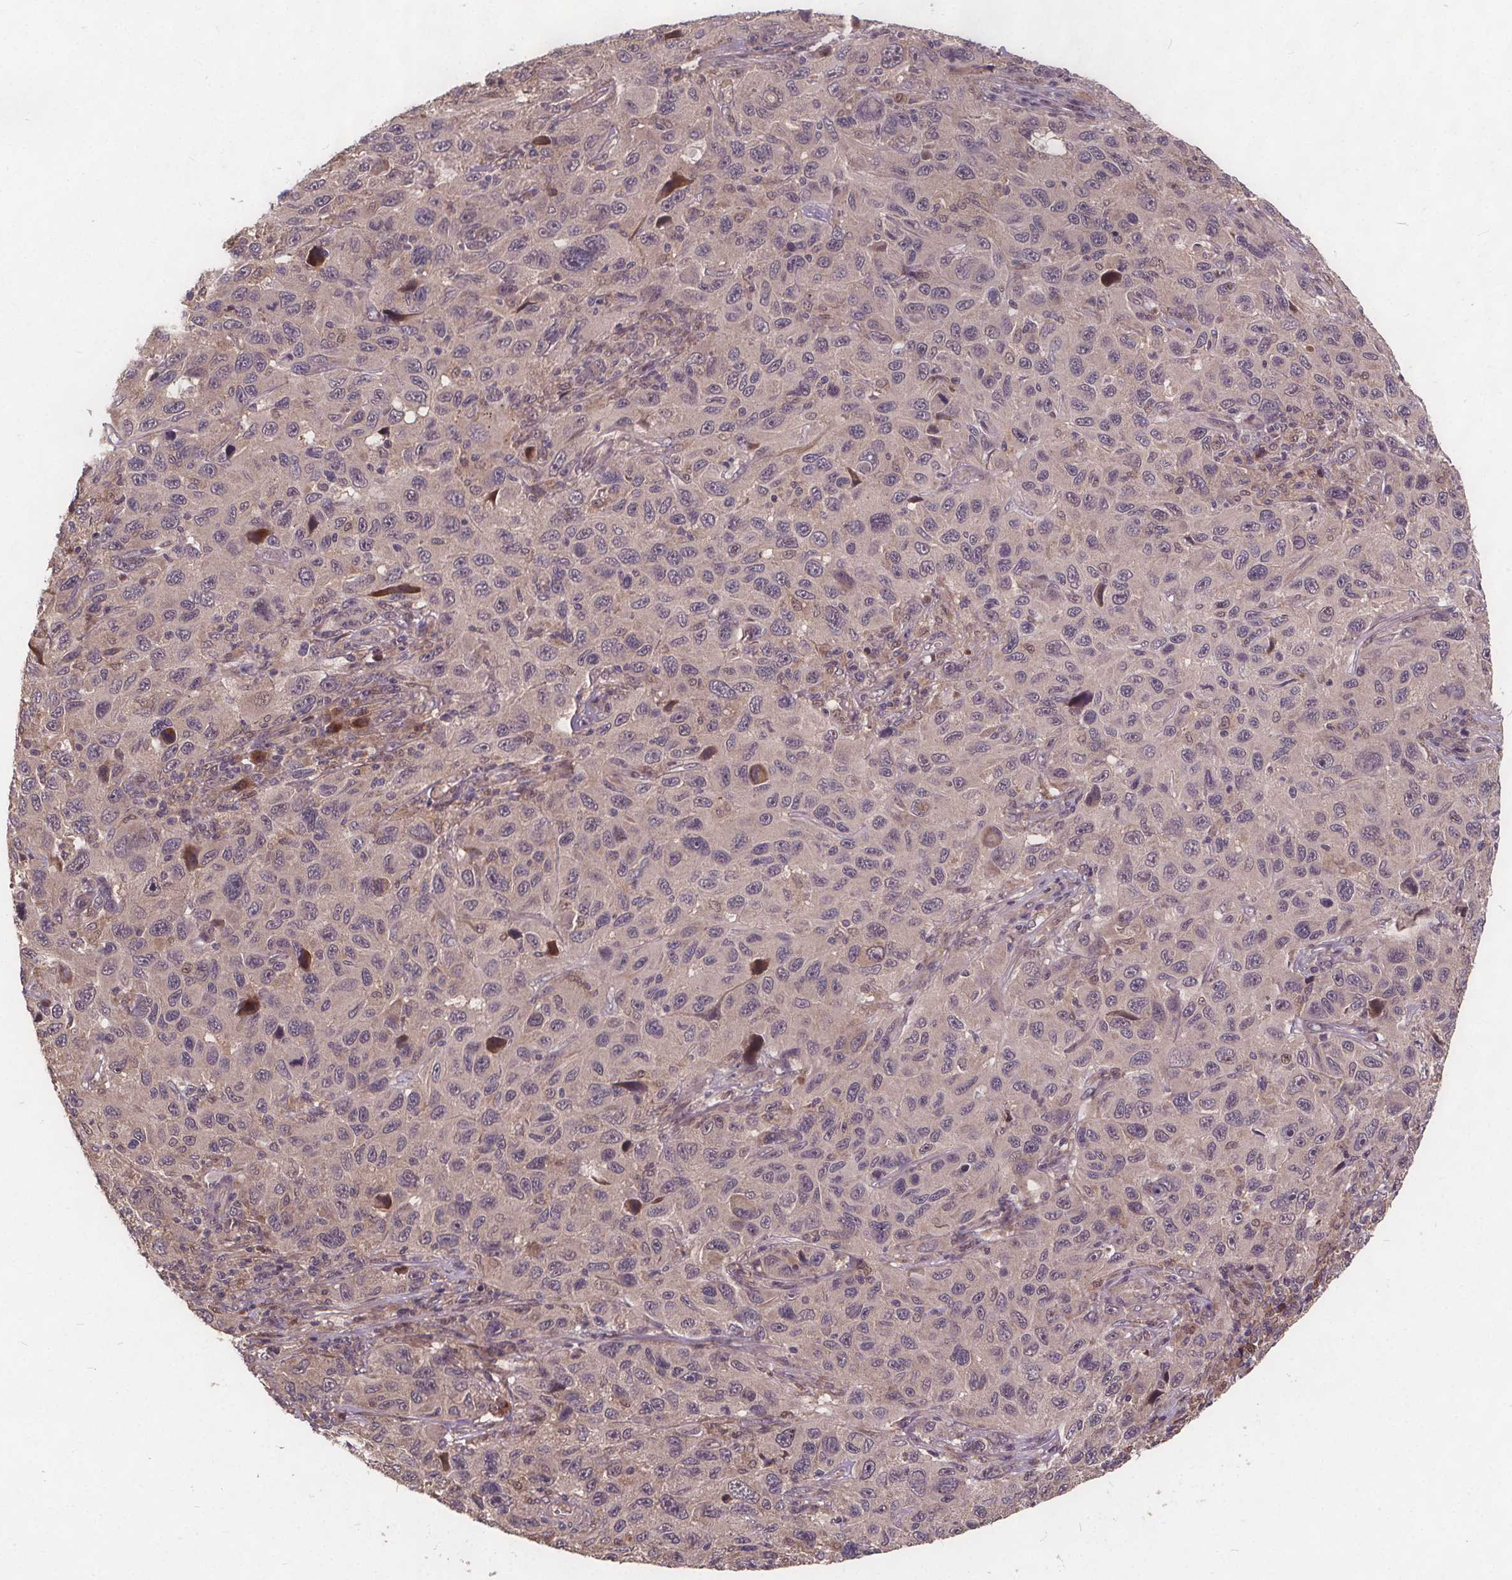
{"staining": {"intensity": "negative", "quantity": "none", "location": "none"}, "tissue": "melanoma", "cell_type": "Tumor cells", "image_type": "cancer", "snomed": [{"axis": "morphology", "description": "Malignant melanoma, NOS"}, {"axis": "topography", "description": "Skin"}], "caption": "This is an immunohistochemistry (IHC) micrograph of melanoma. There is no expression in tumor cells.", "gene": "USP9X", "patient": {"sex": "male", "age": 53}}